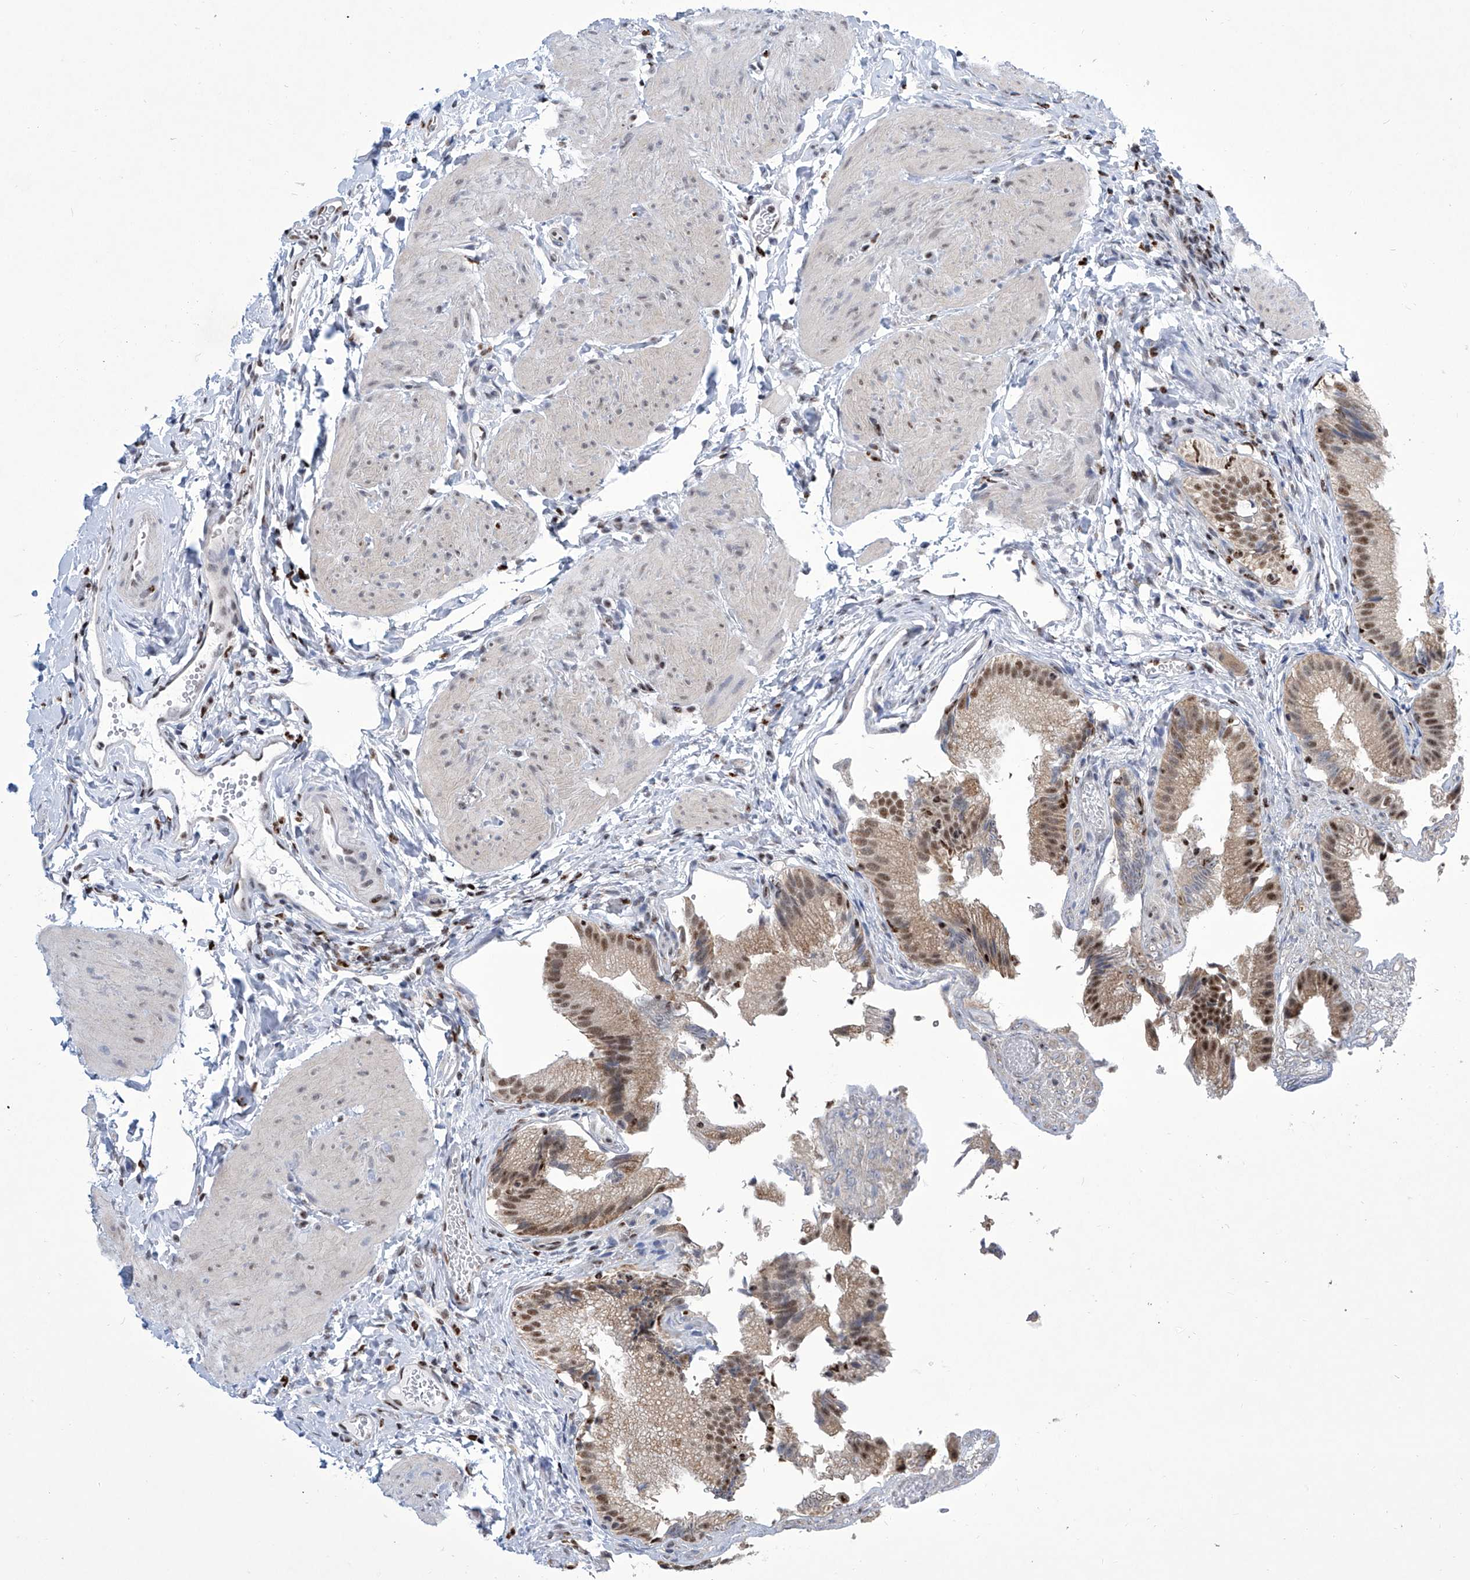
{"staining": {"intensity": "moderate", "quantity": ">75%", "location": "nuclear"}, "tissue": "gallbladder", "cell_type": "Glandular cells", "image_type": "normal", "snomed": [{"axis": "morphology", "description": "Normal tissue, NOS"}, {"axis": "topography", "description": "Gallbladder"}], "caption": "Immunohistochemistry (IHC) of benign gallbladder exhibits medium levels of moderate nuclear staining in about >75% of glandular cells.", "gene": "SREBF2", "patient": {"sex": "female", "age": 30}}